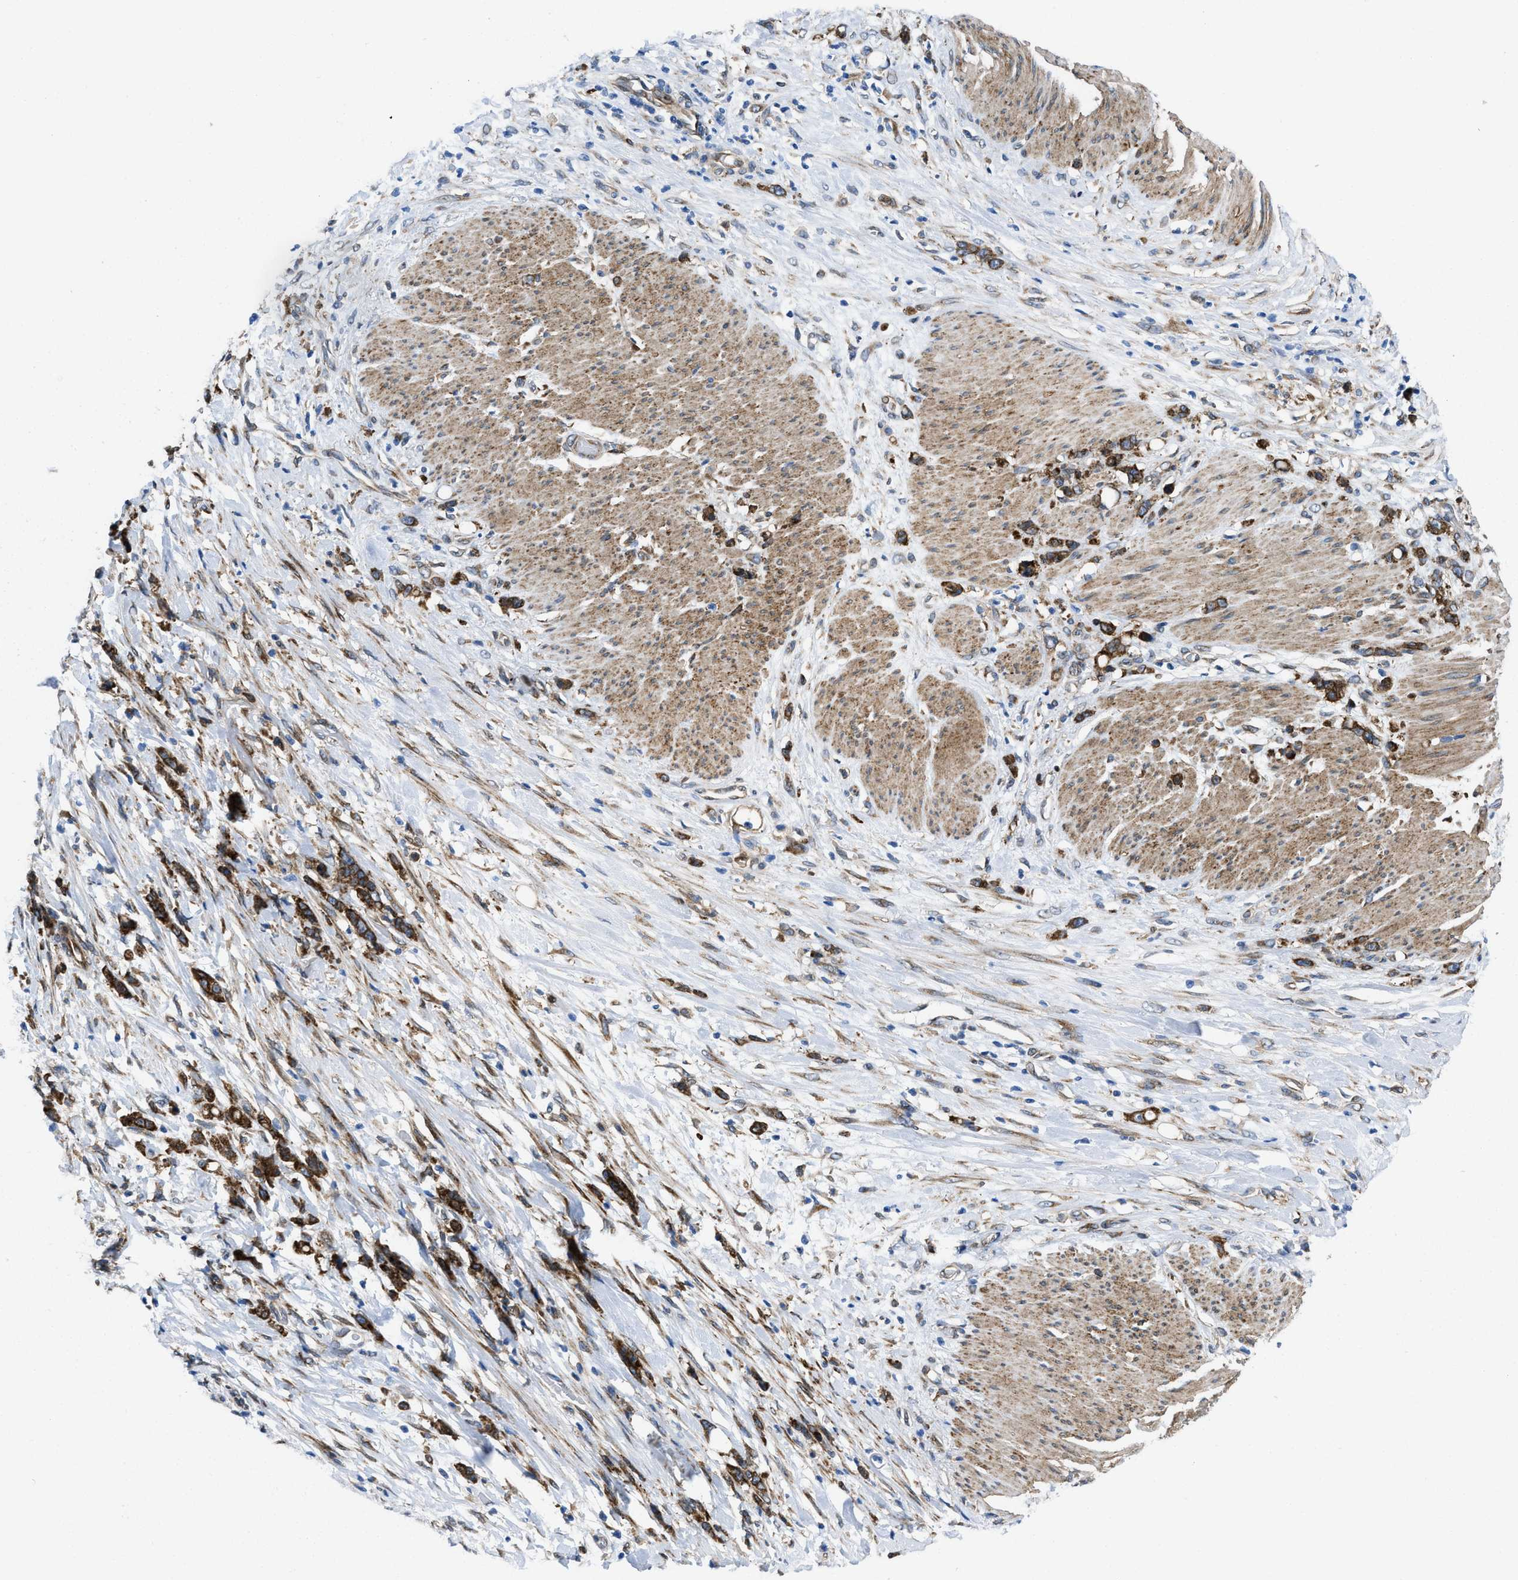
{"staining": {"intensity": "strong", "quantity": ">75%", "location": "cytoplasmic/membranous"}, "tissue": "stomach cancer", "cell_type": "Tumor cells", "image_type": "cancer", "snomed": [{"axis": "morphology", "description": "Adenocarcinoma, NOS"}, {"axis": "topography", "description": "Stomach, lower"}], "caption": "Adenocarcinoma (stomach) stained with a protein marker displays strong staining in tumor cells.", "gene": "ERLIN2", "patient": {"sex": "male", "age": 88}}